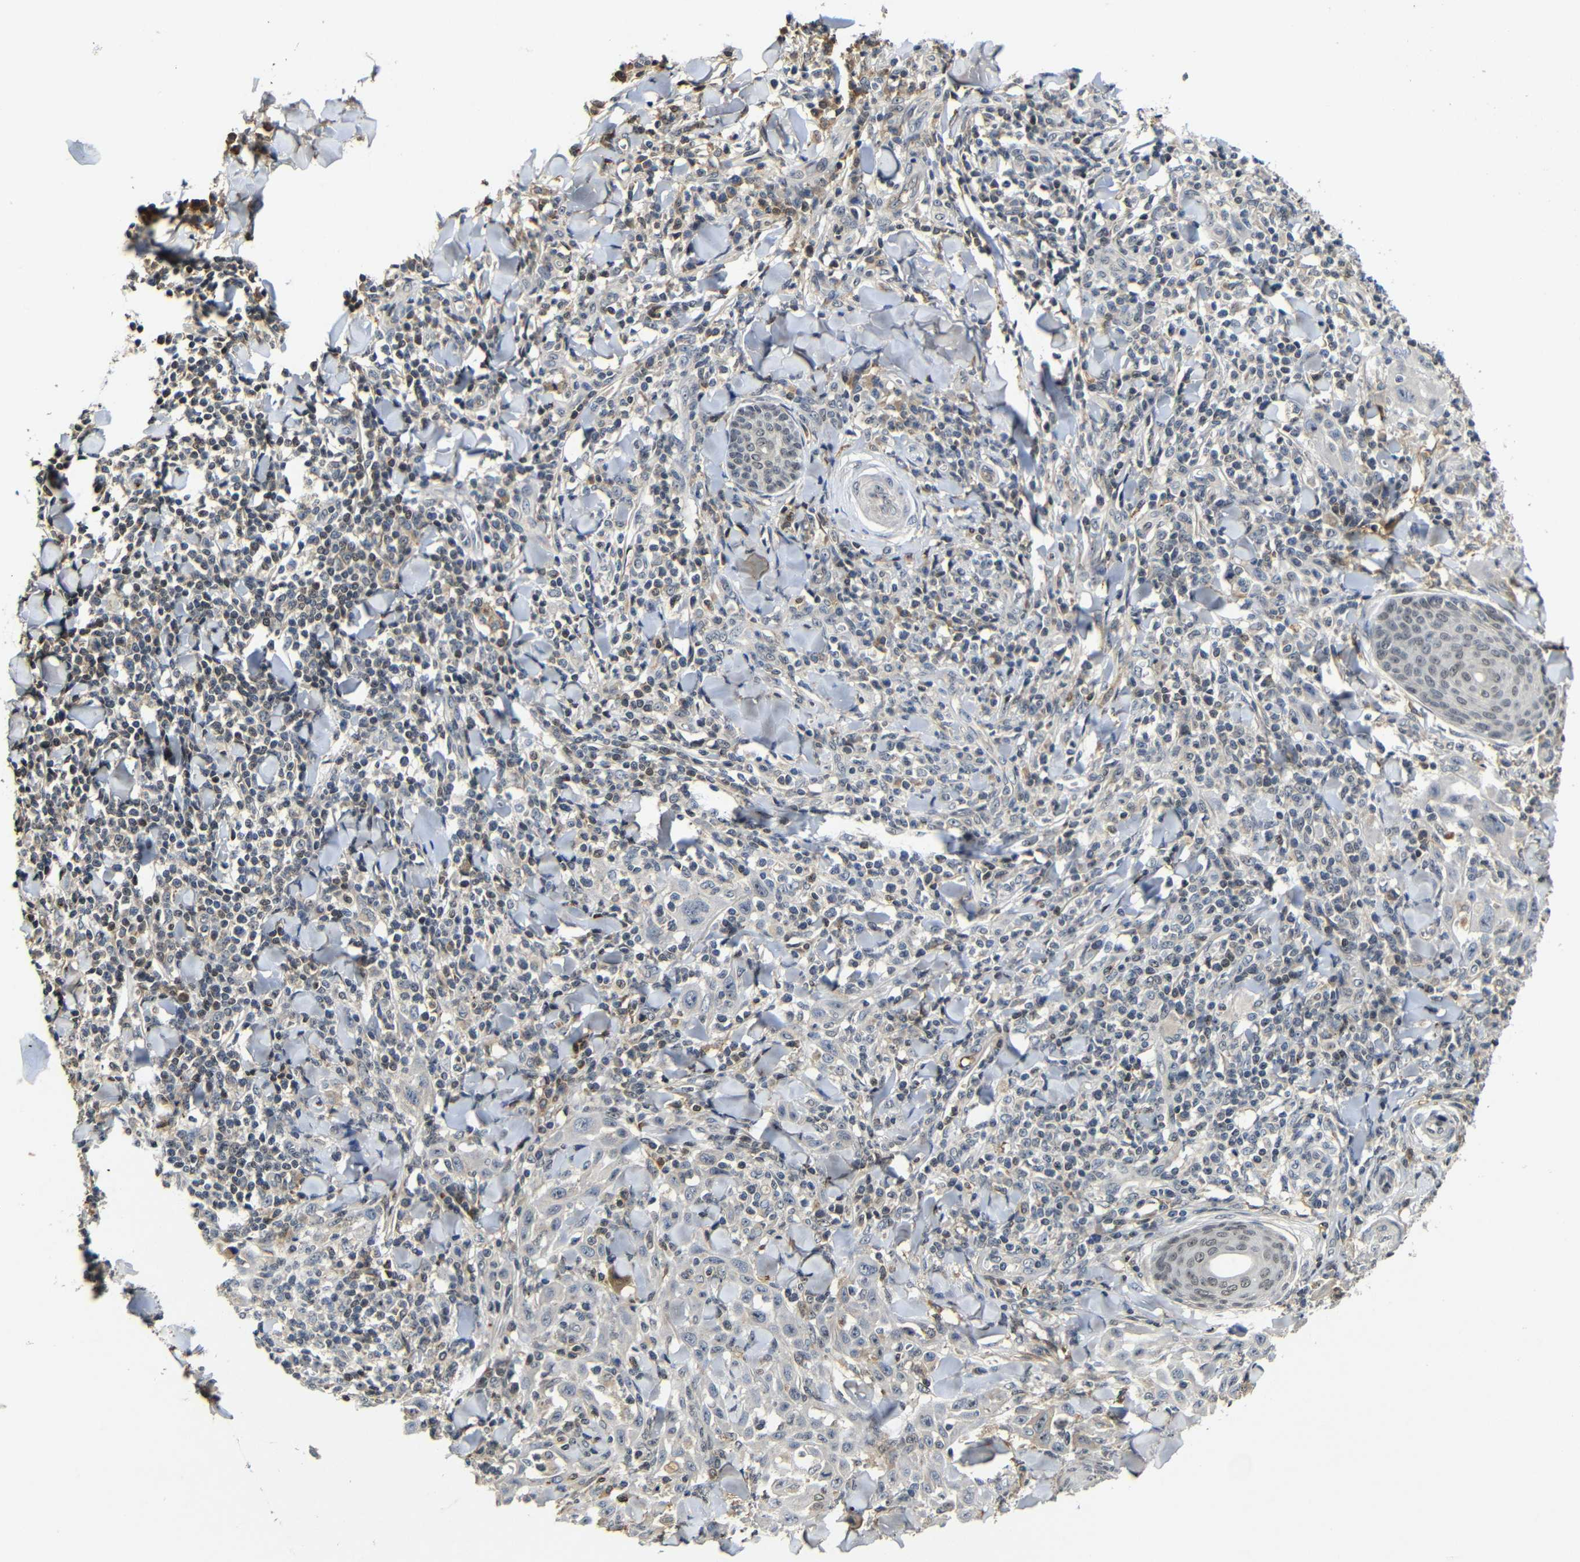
{"staining": {"intensity": "negative", "quantity": "none", "location": "none"}, "tissue": "skin cancer", "cell_type": "Tumor cells", "image_type": "cancer", "snomed": [{"axis": "morphology", "description": "Squamous cell carcinoma, NOS"}, {"axis": "topography", "description": "Skin"}], "caption": "This is a histopathology image of IHC staining of skin cancer, which shows no expression in tumor cells.", "gene": "MYC", "patient": {"sex": "male", "age": 24}}